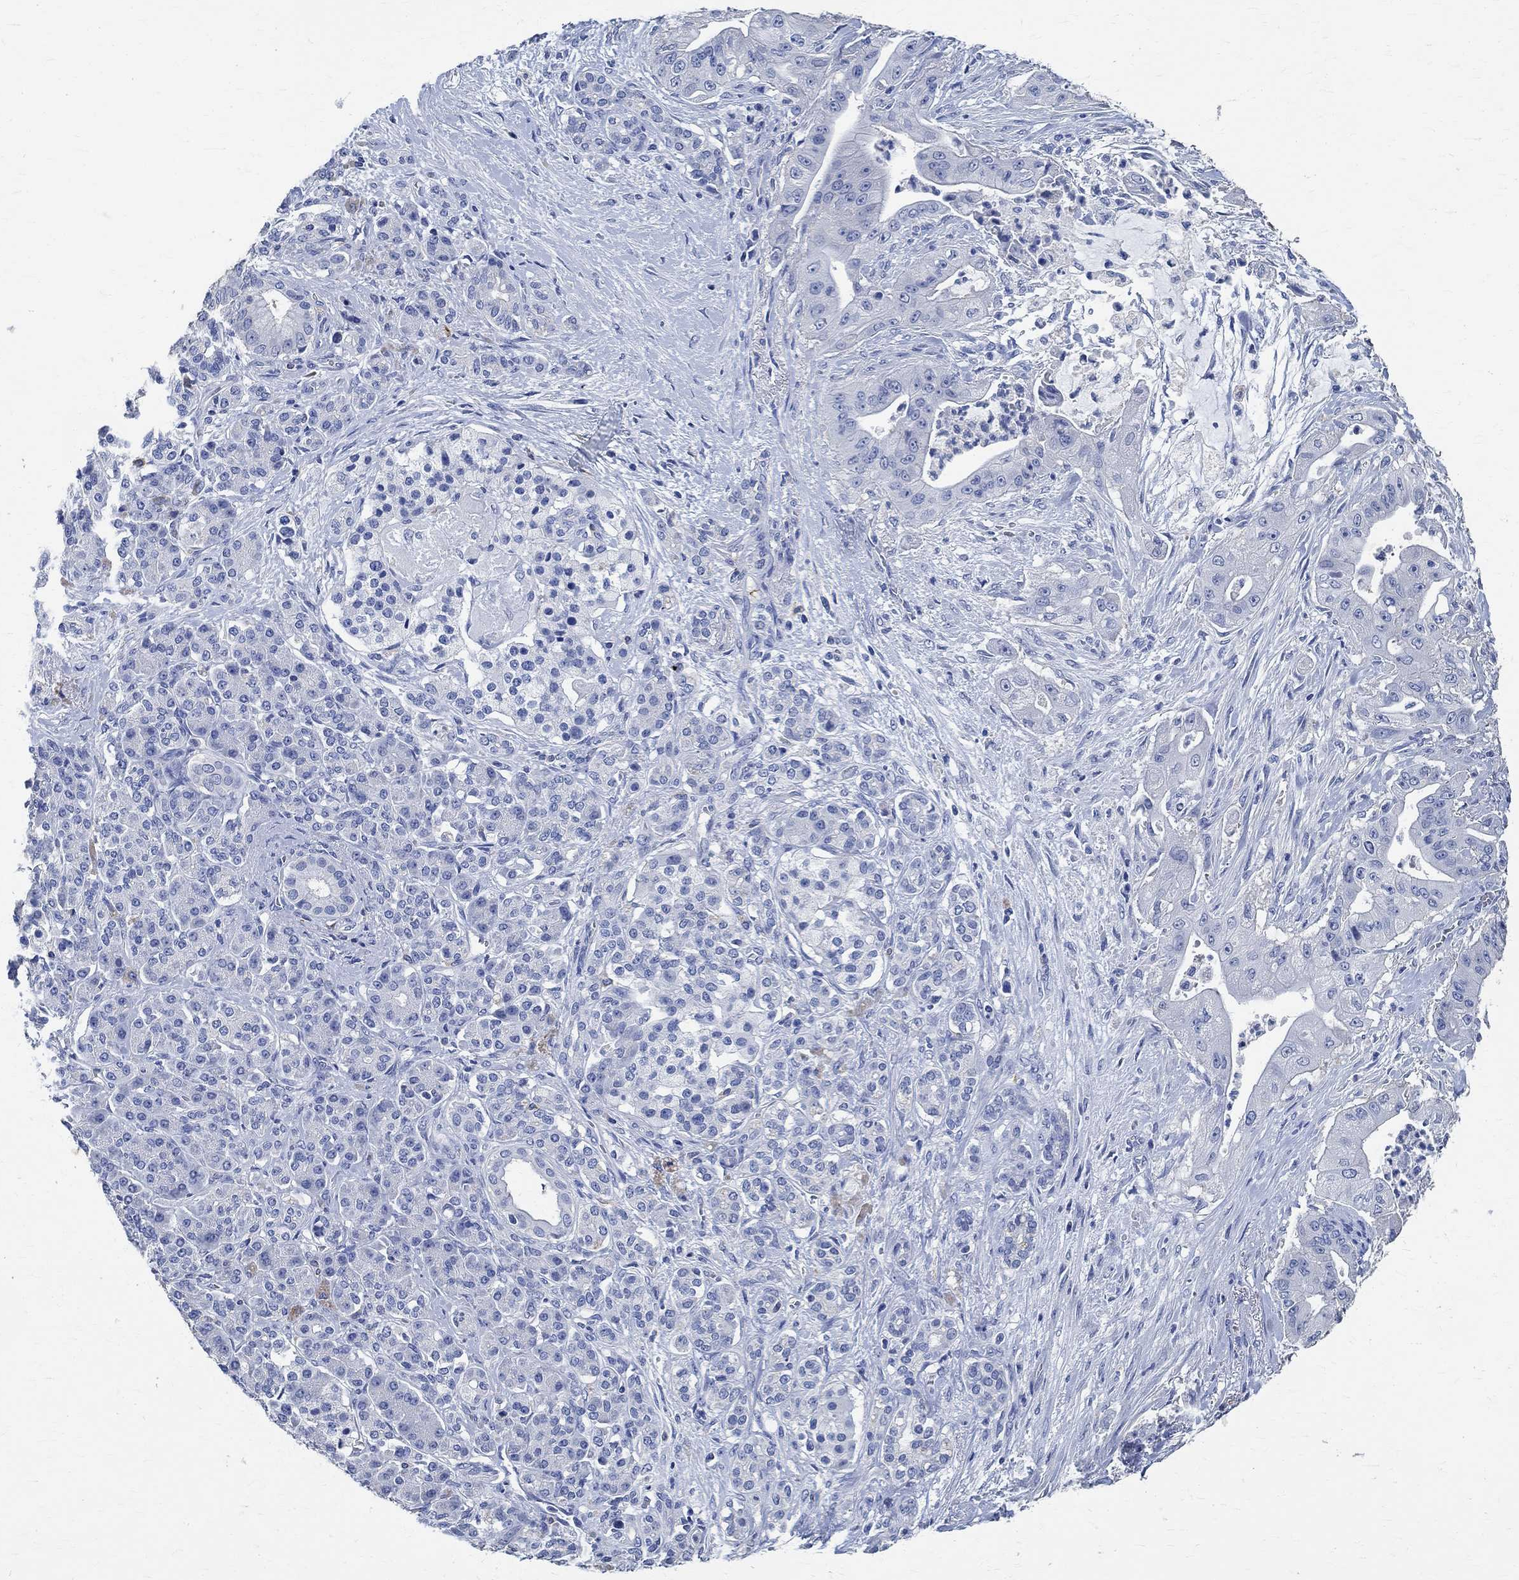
{"staining": {"intensity": "negative", "quantity": "none", "location": "none"}, "tissue": "pancreatic cancer", "cell_type": "Tumor cells", "image_type": "cancer", "snomed": [{"axis": "morphology", "description": "Normal tissue, NOS"}, {"axis": "morphology", "description": "Inflammation, NOS"}, {"axis": "morphology", "description": "Adenocarcinoma, NOS"}, {"axis": "topography", "description": "Pancreas"}], "caption": "Immunohistochemical staining of human adenocarcinoma (pancreatic) shows no significant expression in tumor cells.", "gene": "PRX", "patient": {"sex": "male", "age": 57}}